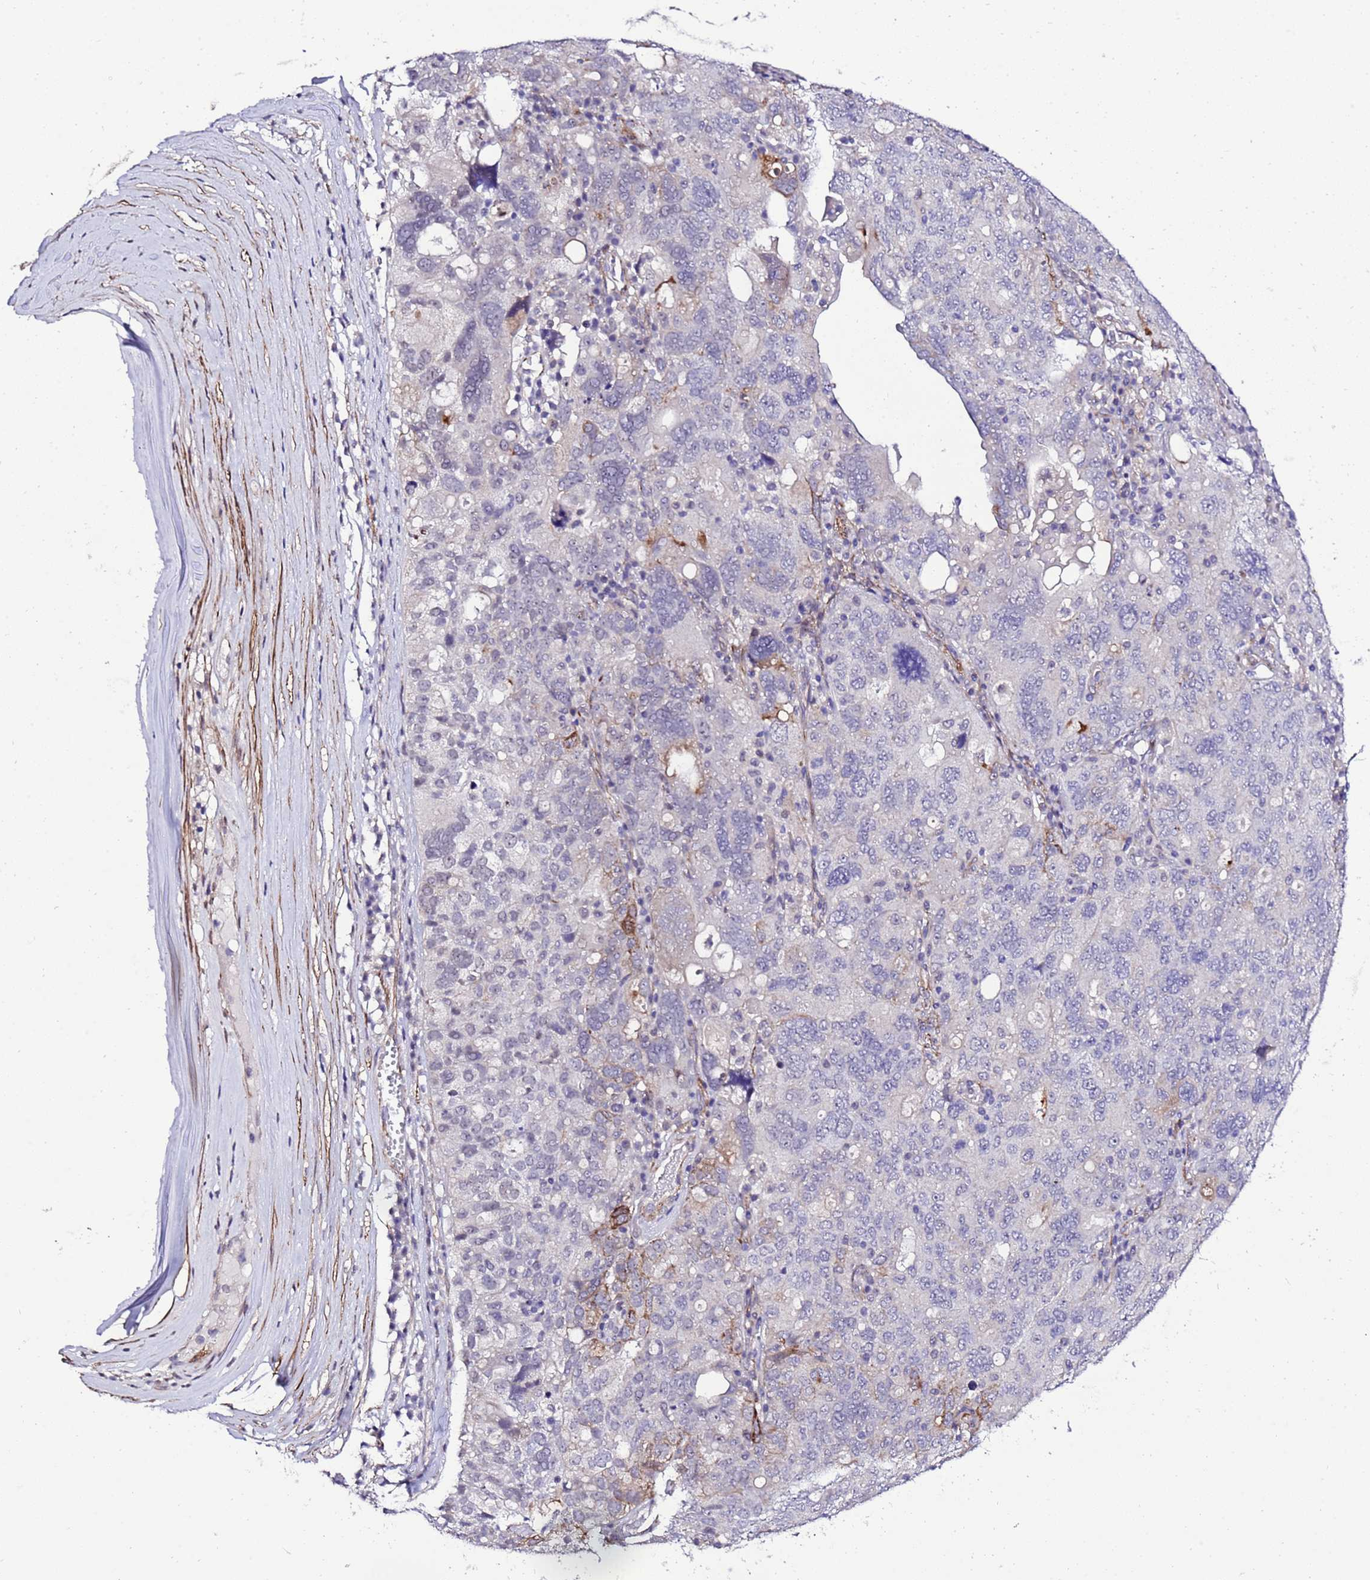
{"staining": {"intensity": "negative", "quantity": "none", "location": "none"}, "tissue": "ovarian cancer", "cell_type": "Tumor cells", "image_type": "cancer", "snomed": [{"axis": "morphology", "description": "Carcinoma, endometroid"}, {"axis": "topography", "description": "Ovary"}], "caption": "Tumor cells are negative for brown protein staining in ovarian endometroid carcinoma. Brightfield microscopy of immunohistochemistry (IHC) stained with DAB (3,3'-diaminobenzidine) (brown) and hematoxylin (blue), captured at high magnification.", "gene": "GZF1", "patient": {"sex": "female", "age": 62}}